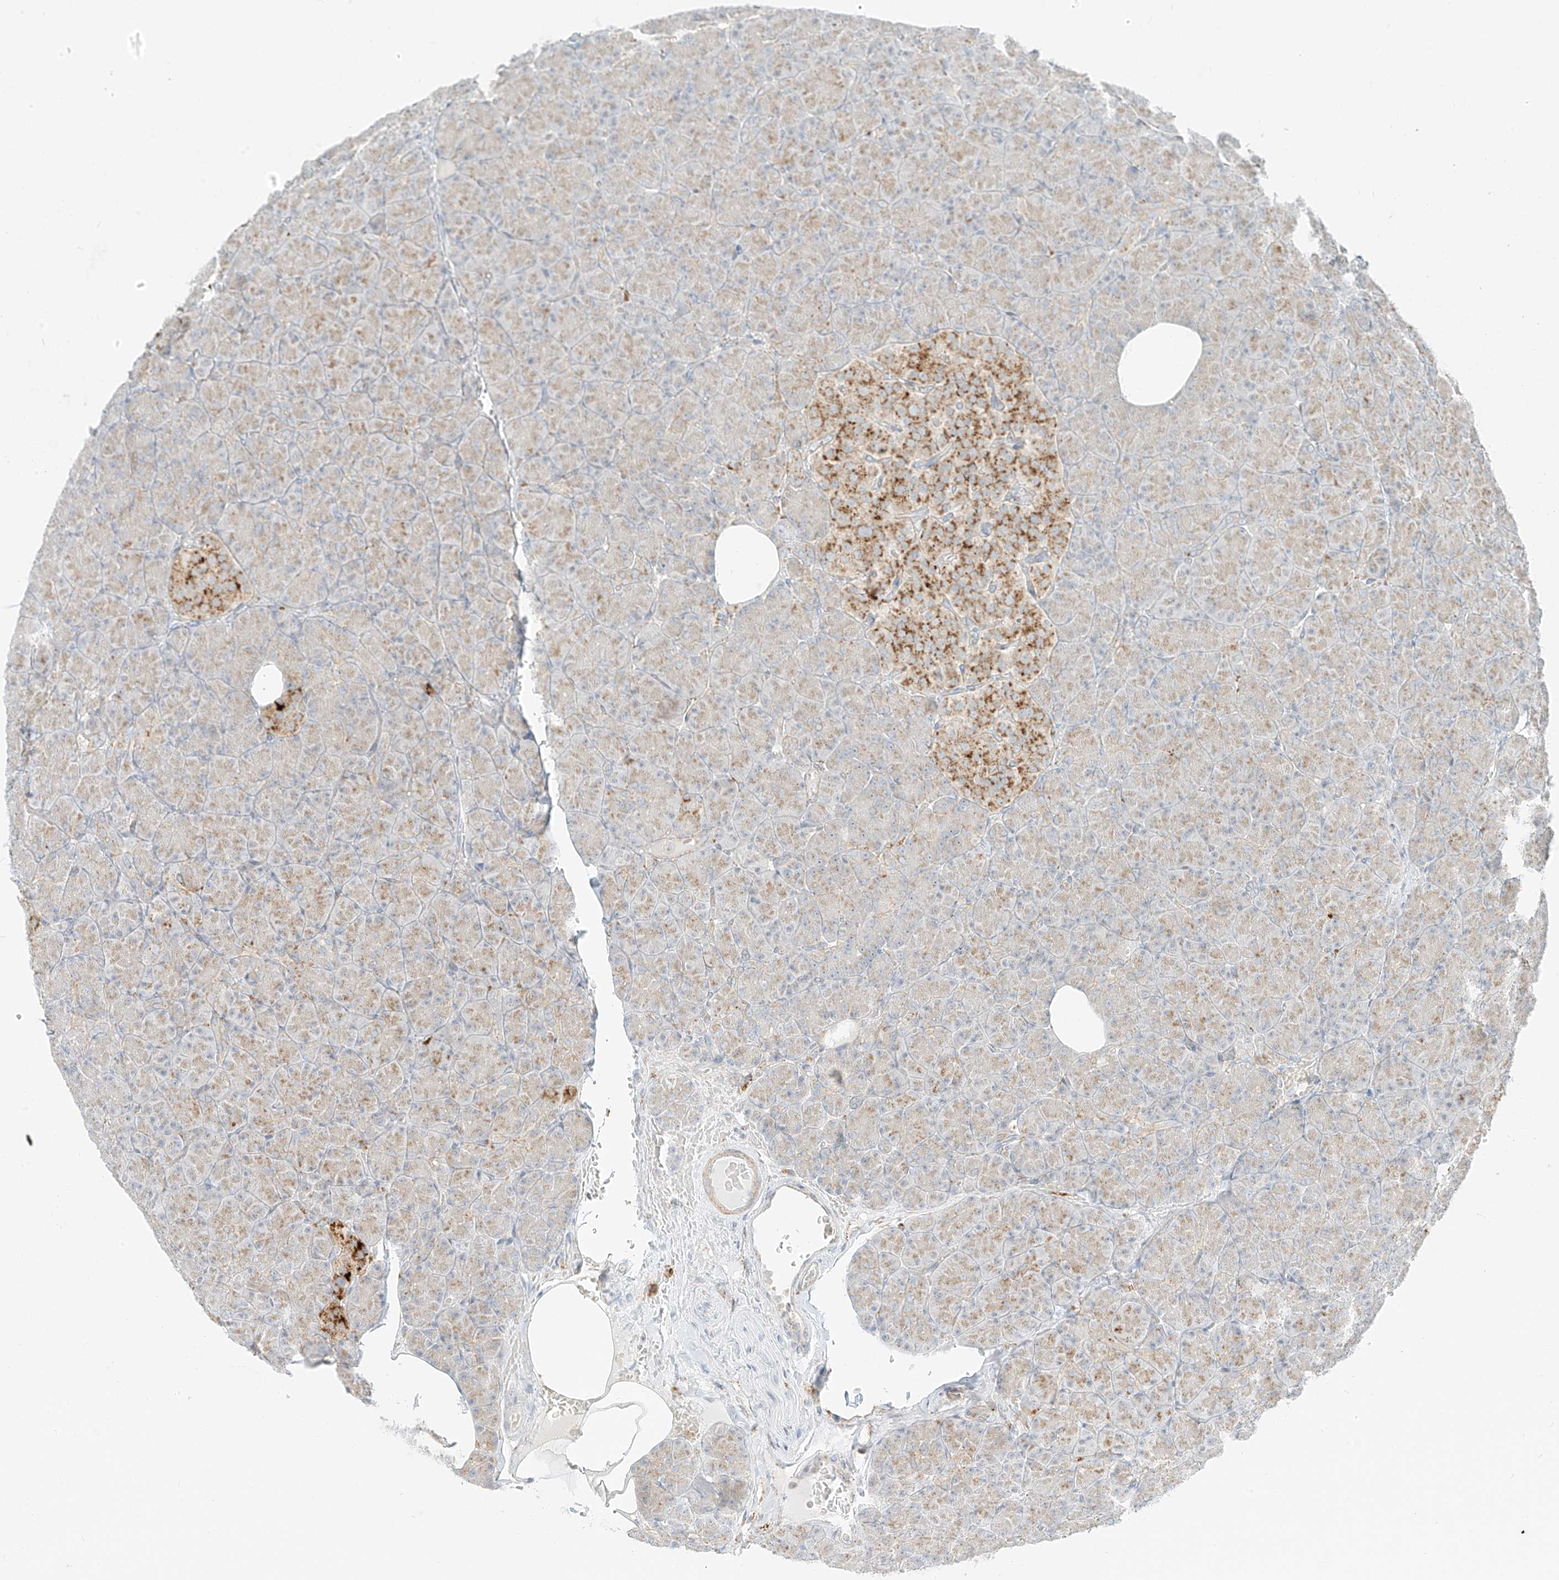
{"staining": {"intensity": "moderate", "quantity": "25%-75%", "location": "cytoplasmic/membranous"}, "tissue": "pancreas", "cell_type": "Exocrine glandular cells", "image_type": "normal", "snomed": [{"axis": "morphology", "description": "Normal tissue, NOS"}, {"axis": "topography", "description": "Pancreas"}], "caption": "Immunohistochemical staining of normal human pancreas shows 25%-75% levels of moderate cytoplasmic/membranous protein positivity in approximately 25%-75% of exocrine glandular cells. Immunohistochemistry (ihc) stains the protein of interest in brown and the nuclei are stained blue.", "gene": "SLC35F6", "patient": {"sex": "female", "age": 43}}